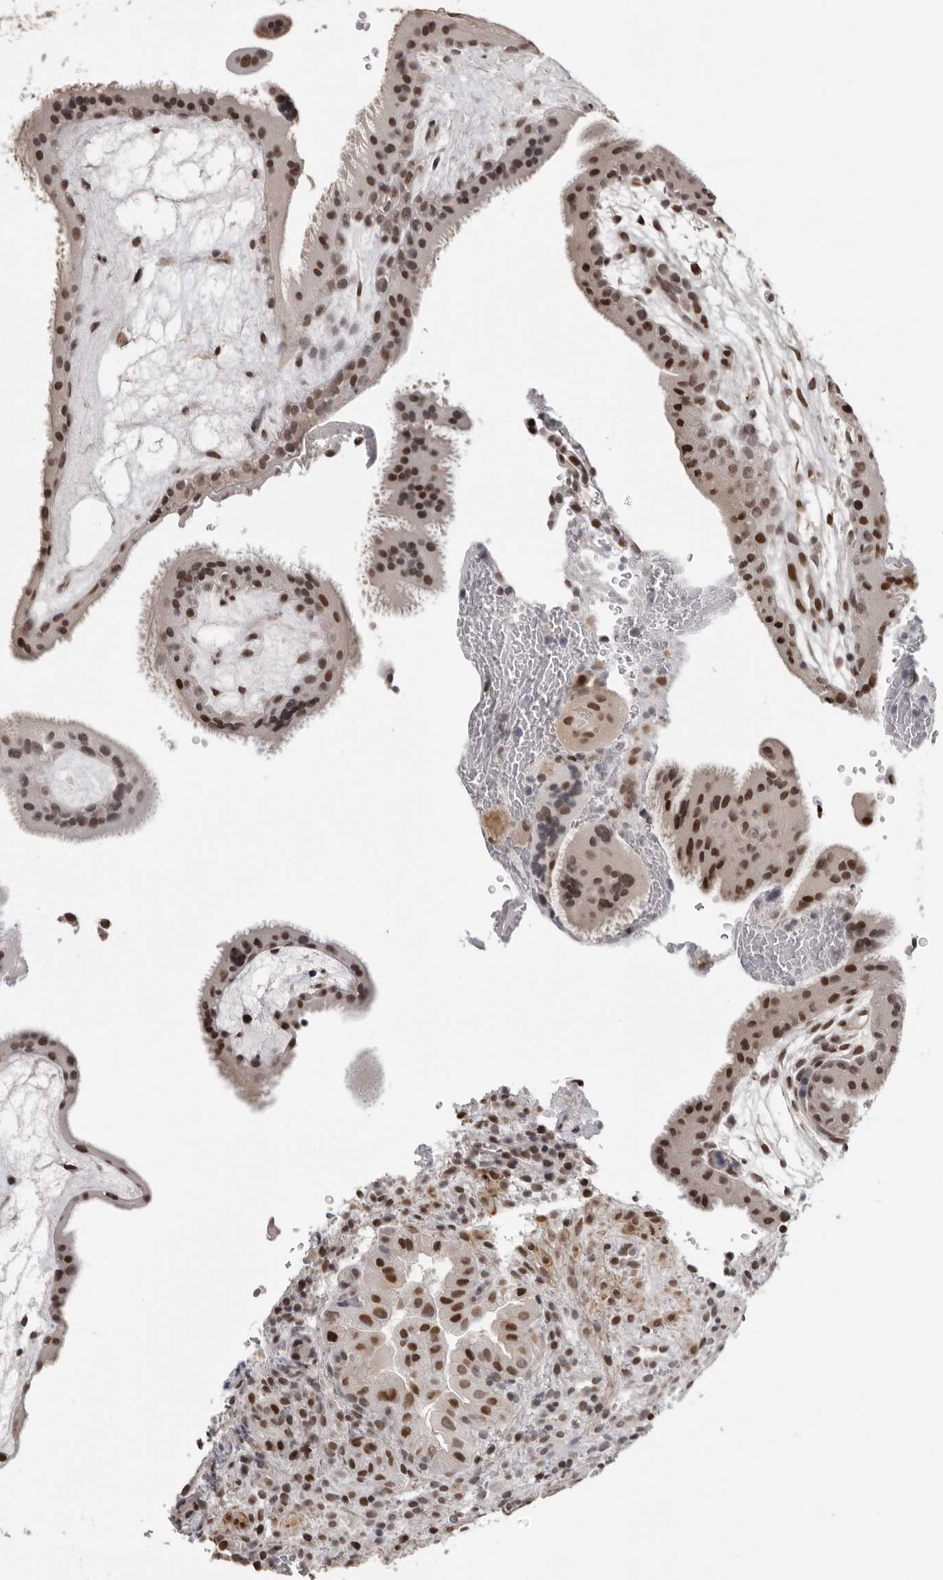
{"staining": {"intensity": "weak", "quantity": "25%-75%", "location": "nuclear"}, "tissue": "placenta", "cell_type": "Decidual cells", "image_type": "normal", "snomed": [{"axis": "morphology", "description": "Normal tissue, NOS"}, {"axis": "topography", "description": "Placenta"}], "caption": "Protein expression analysis of unremarkable placenta shows weak nuclear staining in approximately 25%-75% of decidual cells.", "gene": "ORC1", "patient": {"sex": "female", "age": 19}}